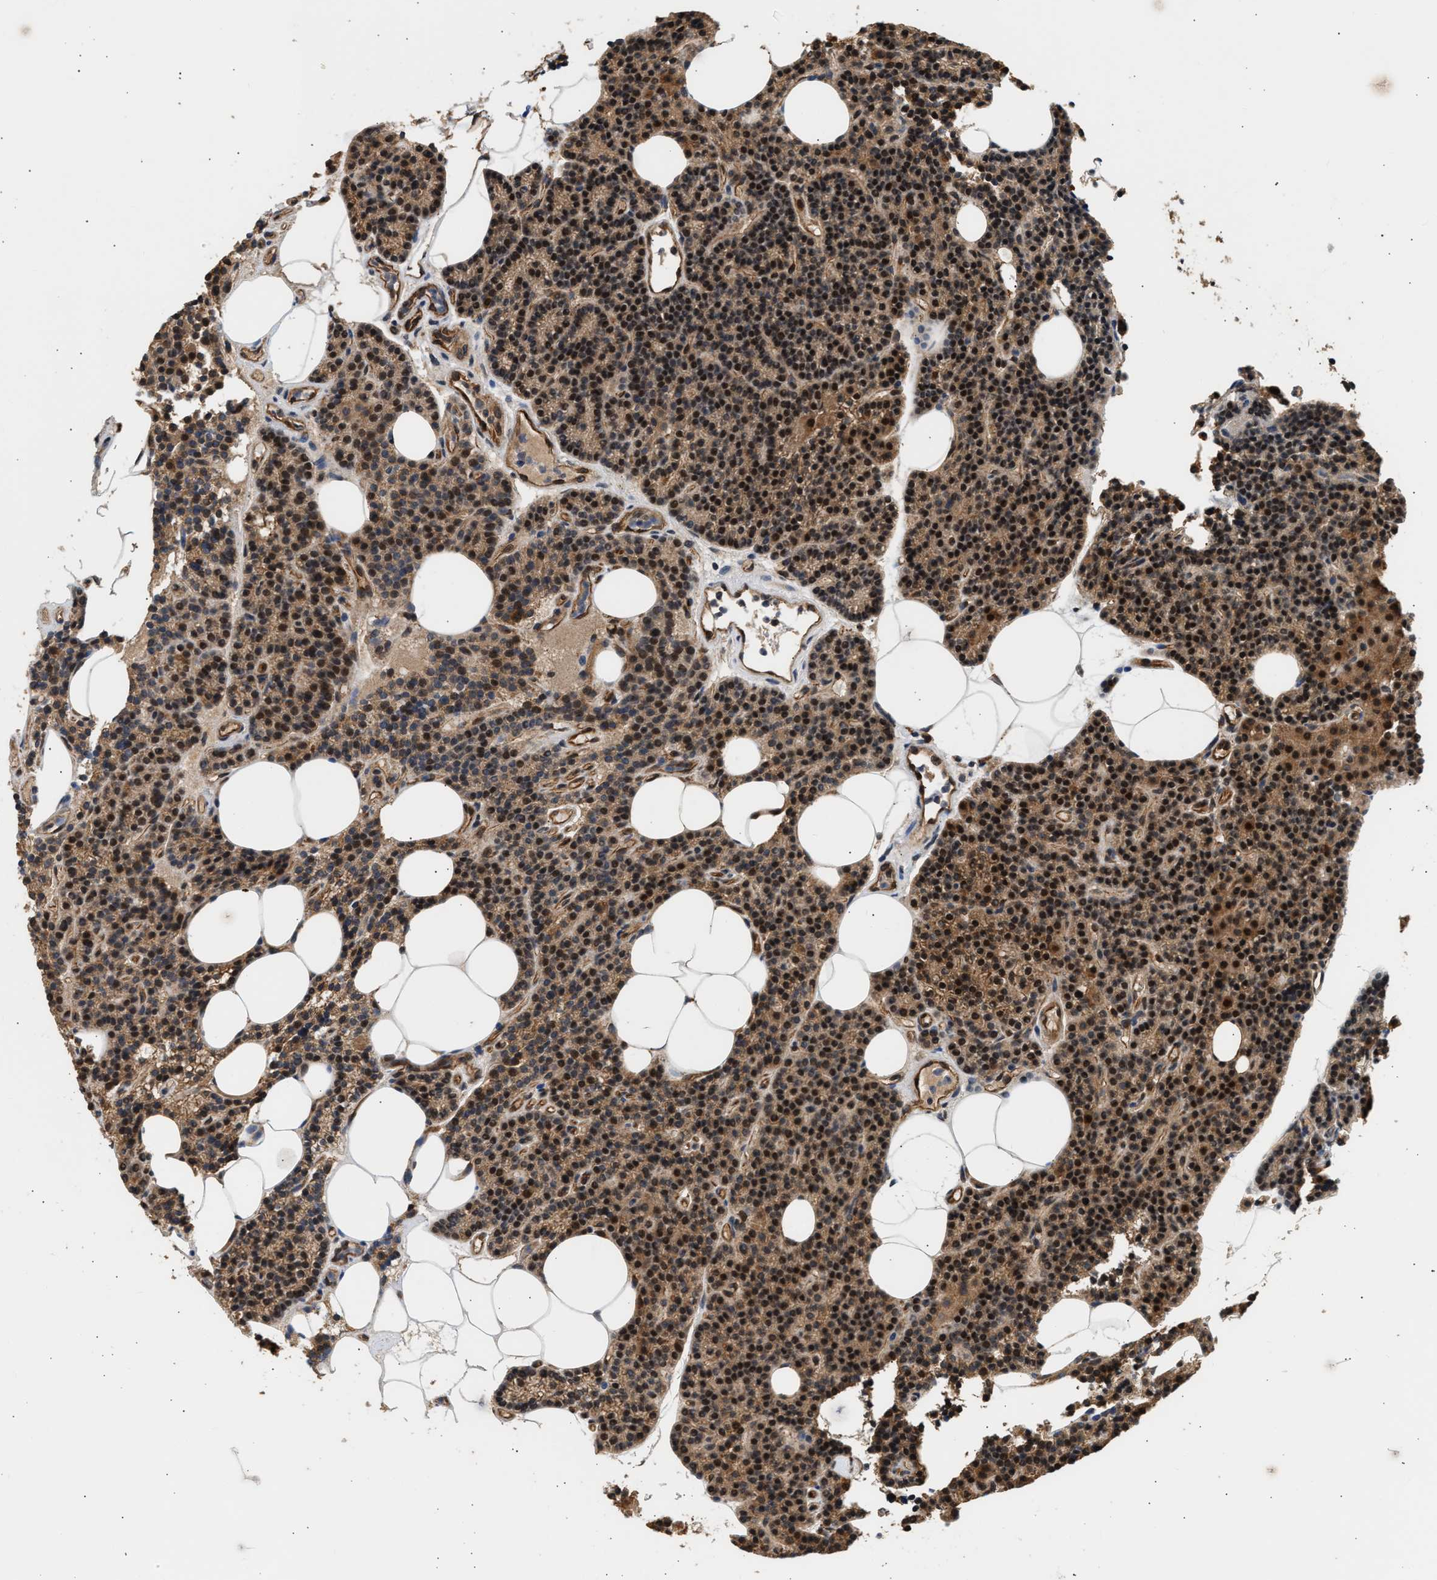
{"staining": {"intensity": "strong", "quantity": ">75%", "location": "cytoplasmic/membranous,nuclear"}, "tissue": "parathyroid gland", "cell_type": "Glandular cells", "image_type": "normal", "snomed": [{"axis": "morphology", "description": "Normal tissue, NOS"}, {"axis": "morphology", "description": "Adenoma, NOS"}, {"axis": "topography", "description": "Parathyroid gland"}], "caption": "Approximately >75% of glandular cells in normal parathyroid gland exhibit strong cytoplasmic/membranous,nuclear protein positivity as visualized by brown immunohistochemical staining.", "gene": "DUSP14", "patient": {"sex": "female", "age": 43}}